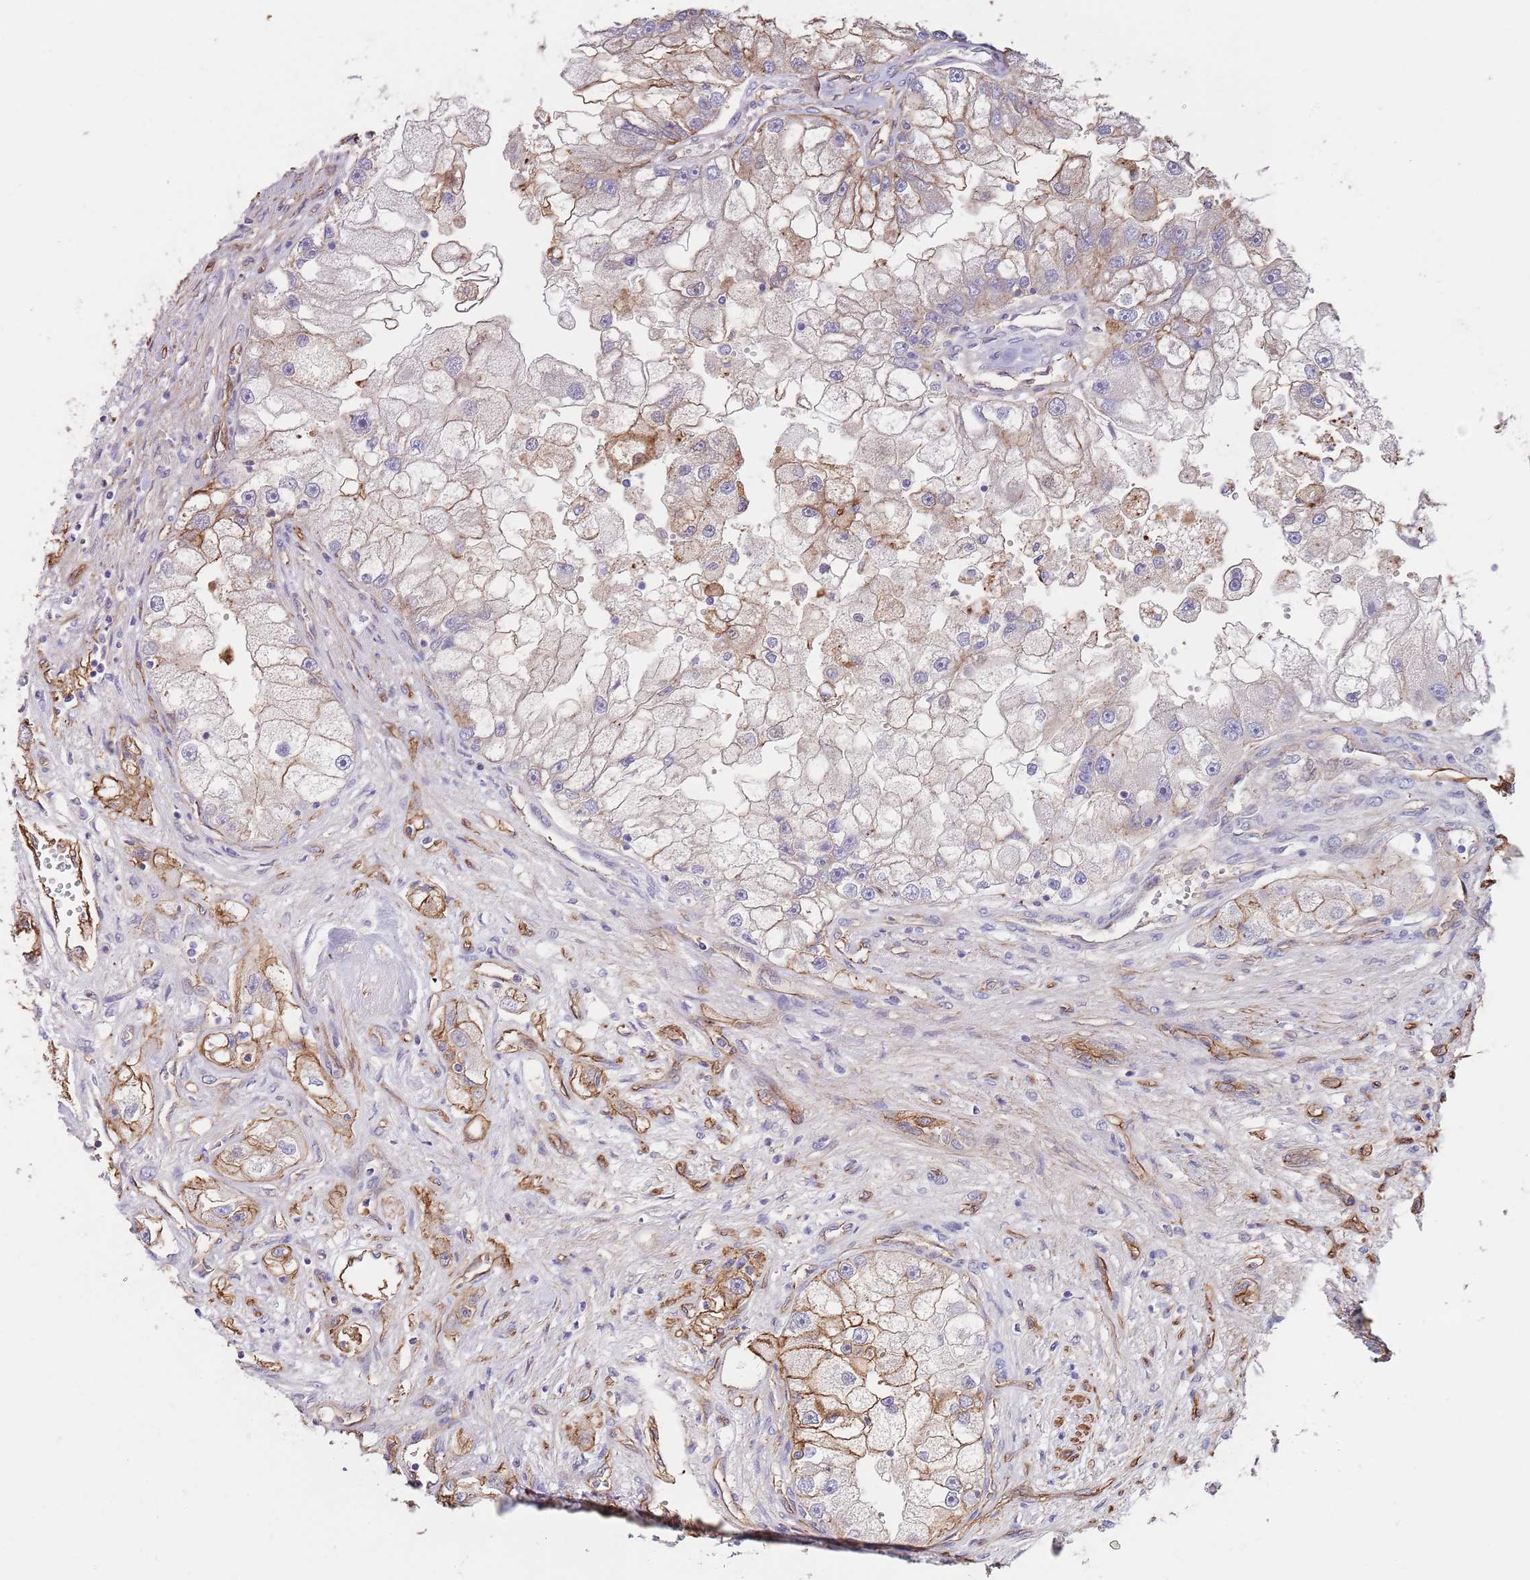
{"staining": {"intensity": "moderate", "quantity": "25%-75%", "location": "cytoplasmic/membranous"}, "tissue": "renal cancer", "cell_type": "Tumor cells", "image_type": "cancer", "snomed": [{"axis": "morphology", "description": "Adenocarcinoma, NOS"}, {"axis": "topography", "description": "Kidney"}], "caption": "There is medium levels of moderate cytoplasmic/membranous positivity in tumor cells of renal cancer, as demonstrated by immunohistochemical staining (brown color).", "gene": "BPNT1", "patient": {"sex": "male", "age": 63}}